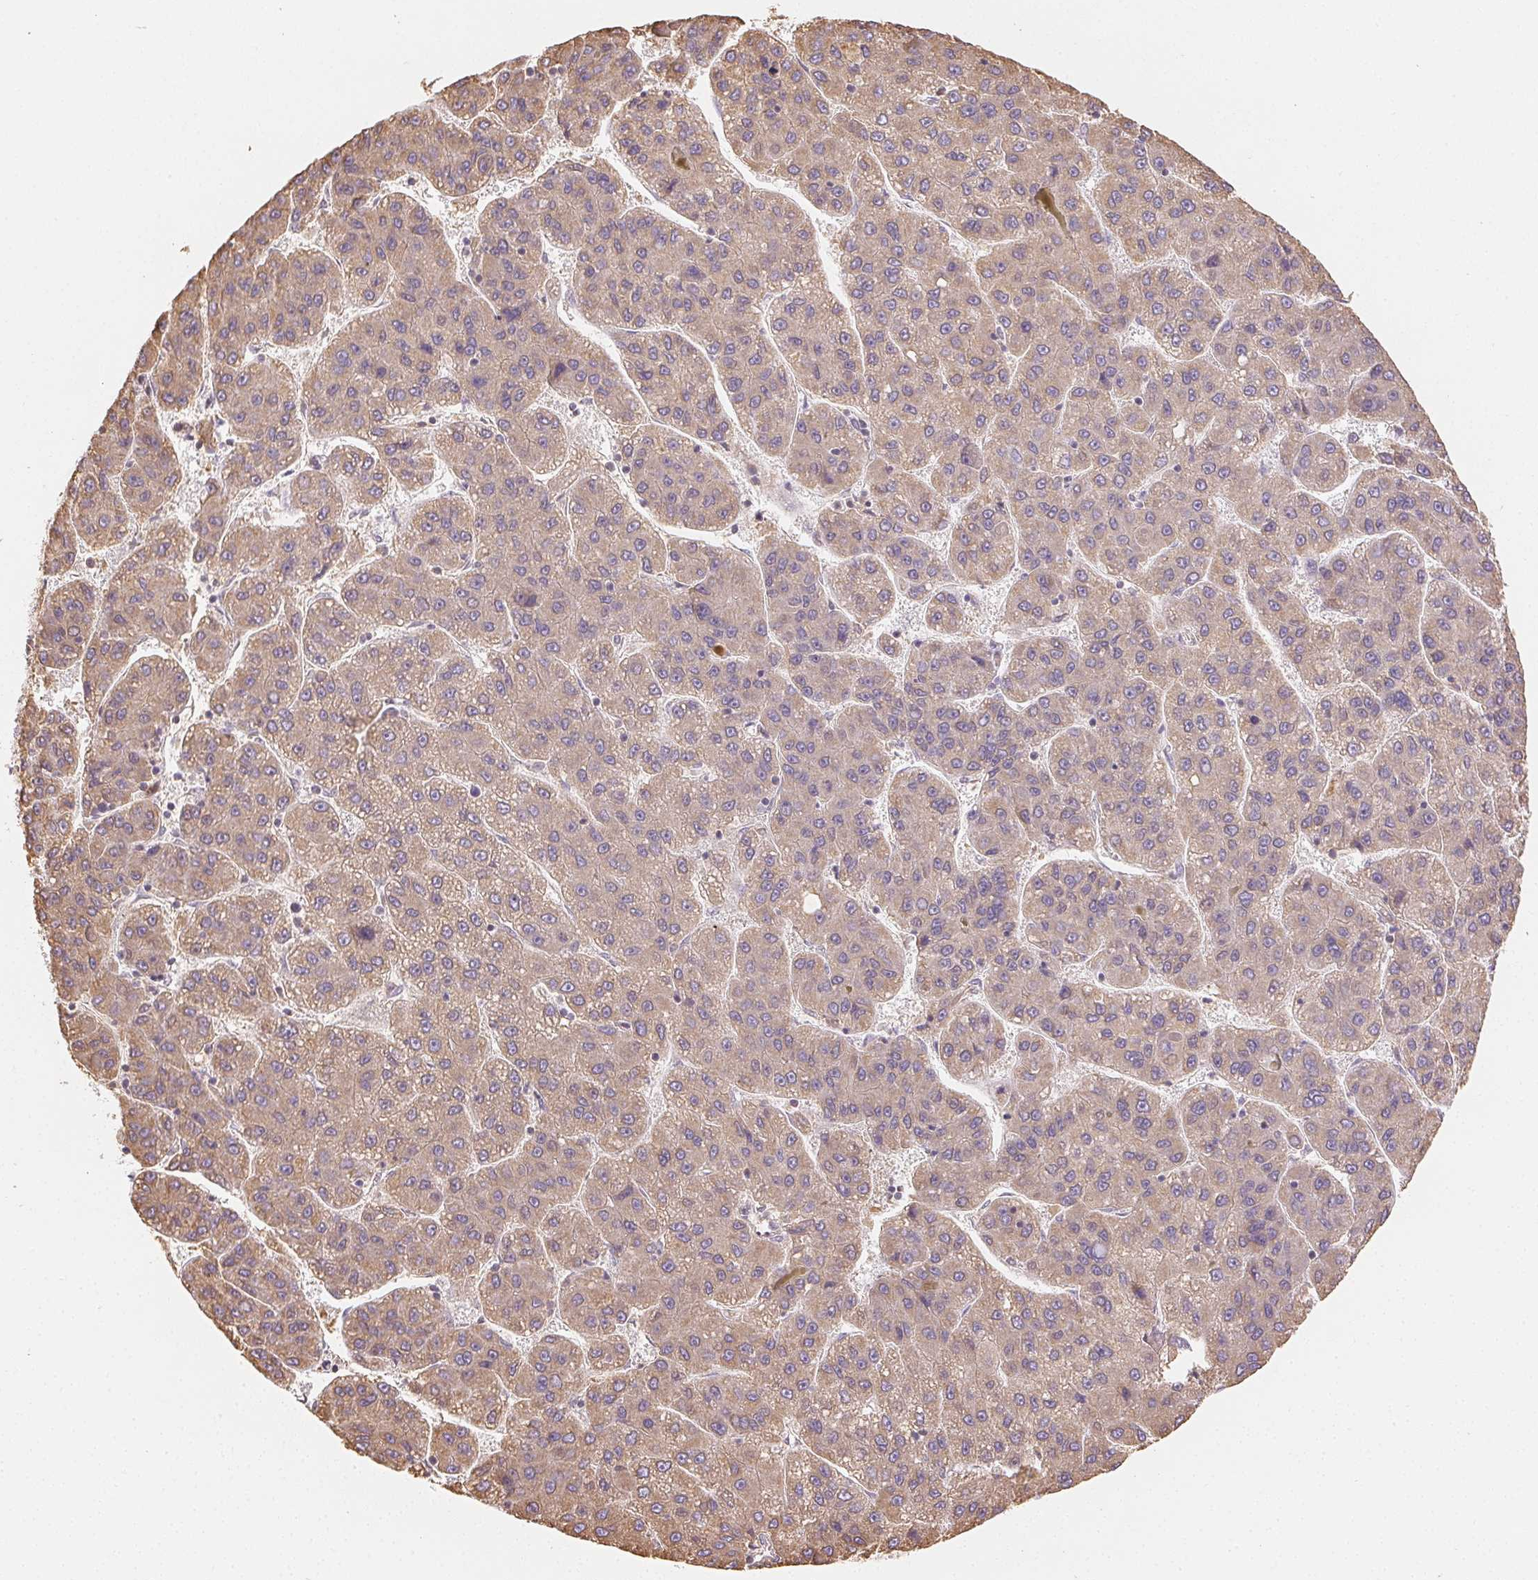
{"staining": {"intensity": "weak", "quantity": "25%-75%", "location": "cytoplasmic/membranous"}, "tissue": "liver cancer", "cell_type": "Tumor cells", "image_type": "cancer", "snomed": [{"axis": "morphology", "description": "Carcinoma, Hepatocellular, NOS"}, {"axis": "topography", "description": "Liver"}], "caption": "Immunohistochemical staining of human liver cancer (hepatocellular carcinoma) reveals low levels of weak cytoplasmic/membranous protein expression in about 25%-75% of tumor cells. The protein is stained brown, and the nuclei are stained in blue (DAB IHC with brightfield microscopy, high magnification).", "gene": "SEZ6L2", "patient": {"sex": "female", "age": 82}}